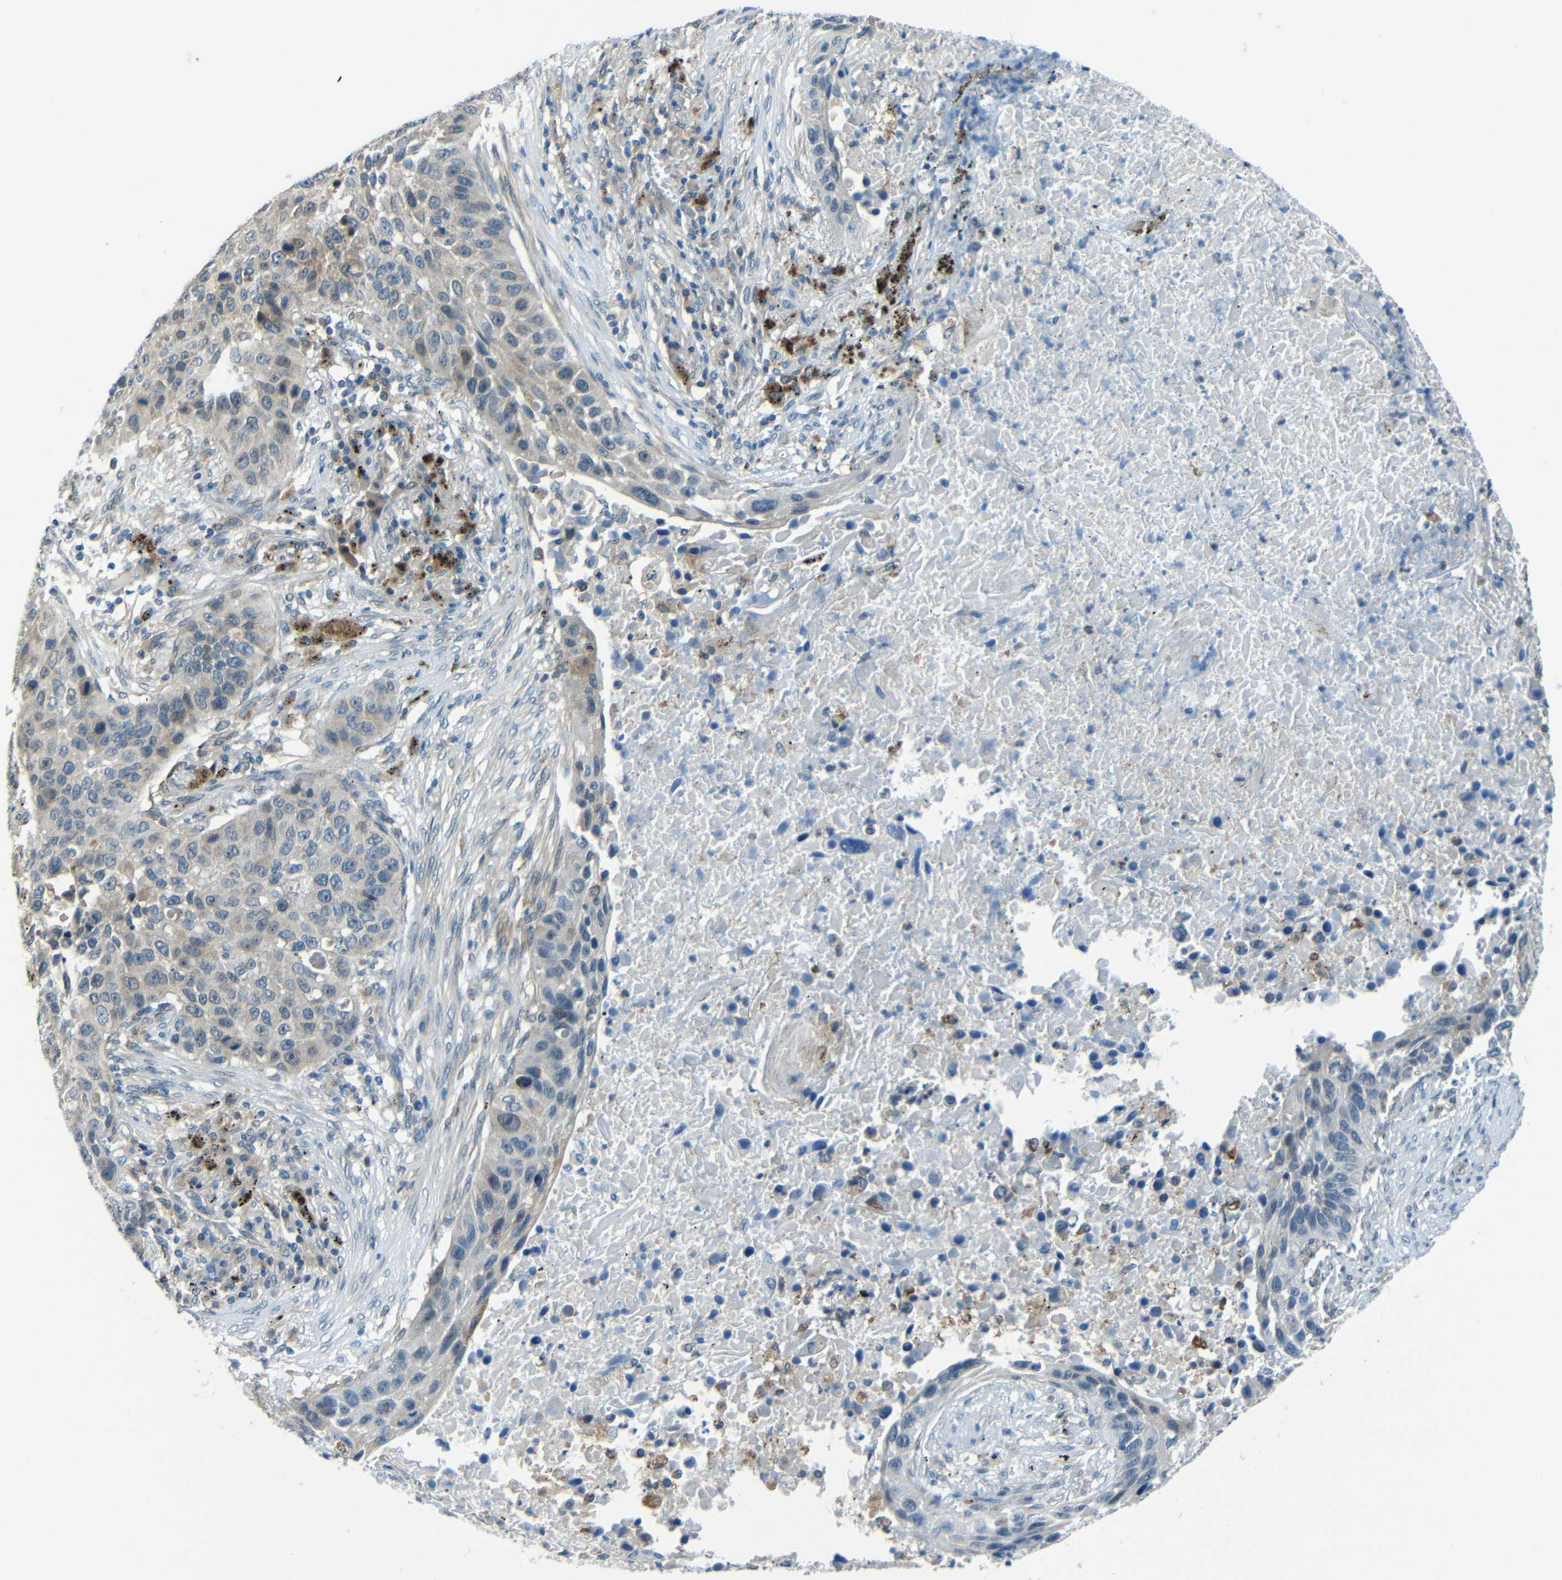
{"staining": {"intensity": "weak", "quantity": "25%-75%", "location": "cytoplasmic/membranous"}, "tissue": "lung cancer", "cell_type": "Tumor cells", "image_type": "cancer", "snomed": [{"axis": "morphology", "description": "Squamous cell carcinoma, NOS"}, {"axis": "topography", "description": "Lung"}], "caption": "About 25%-75% of tumor cells in lung cancer exhibit weak cytoplasmic/membranous protein expression as visualized by brown immunohistochemical staining.", "gene": "ANKRD22", "patient": {"sex": "male", "age": 57}}